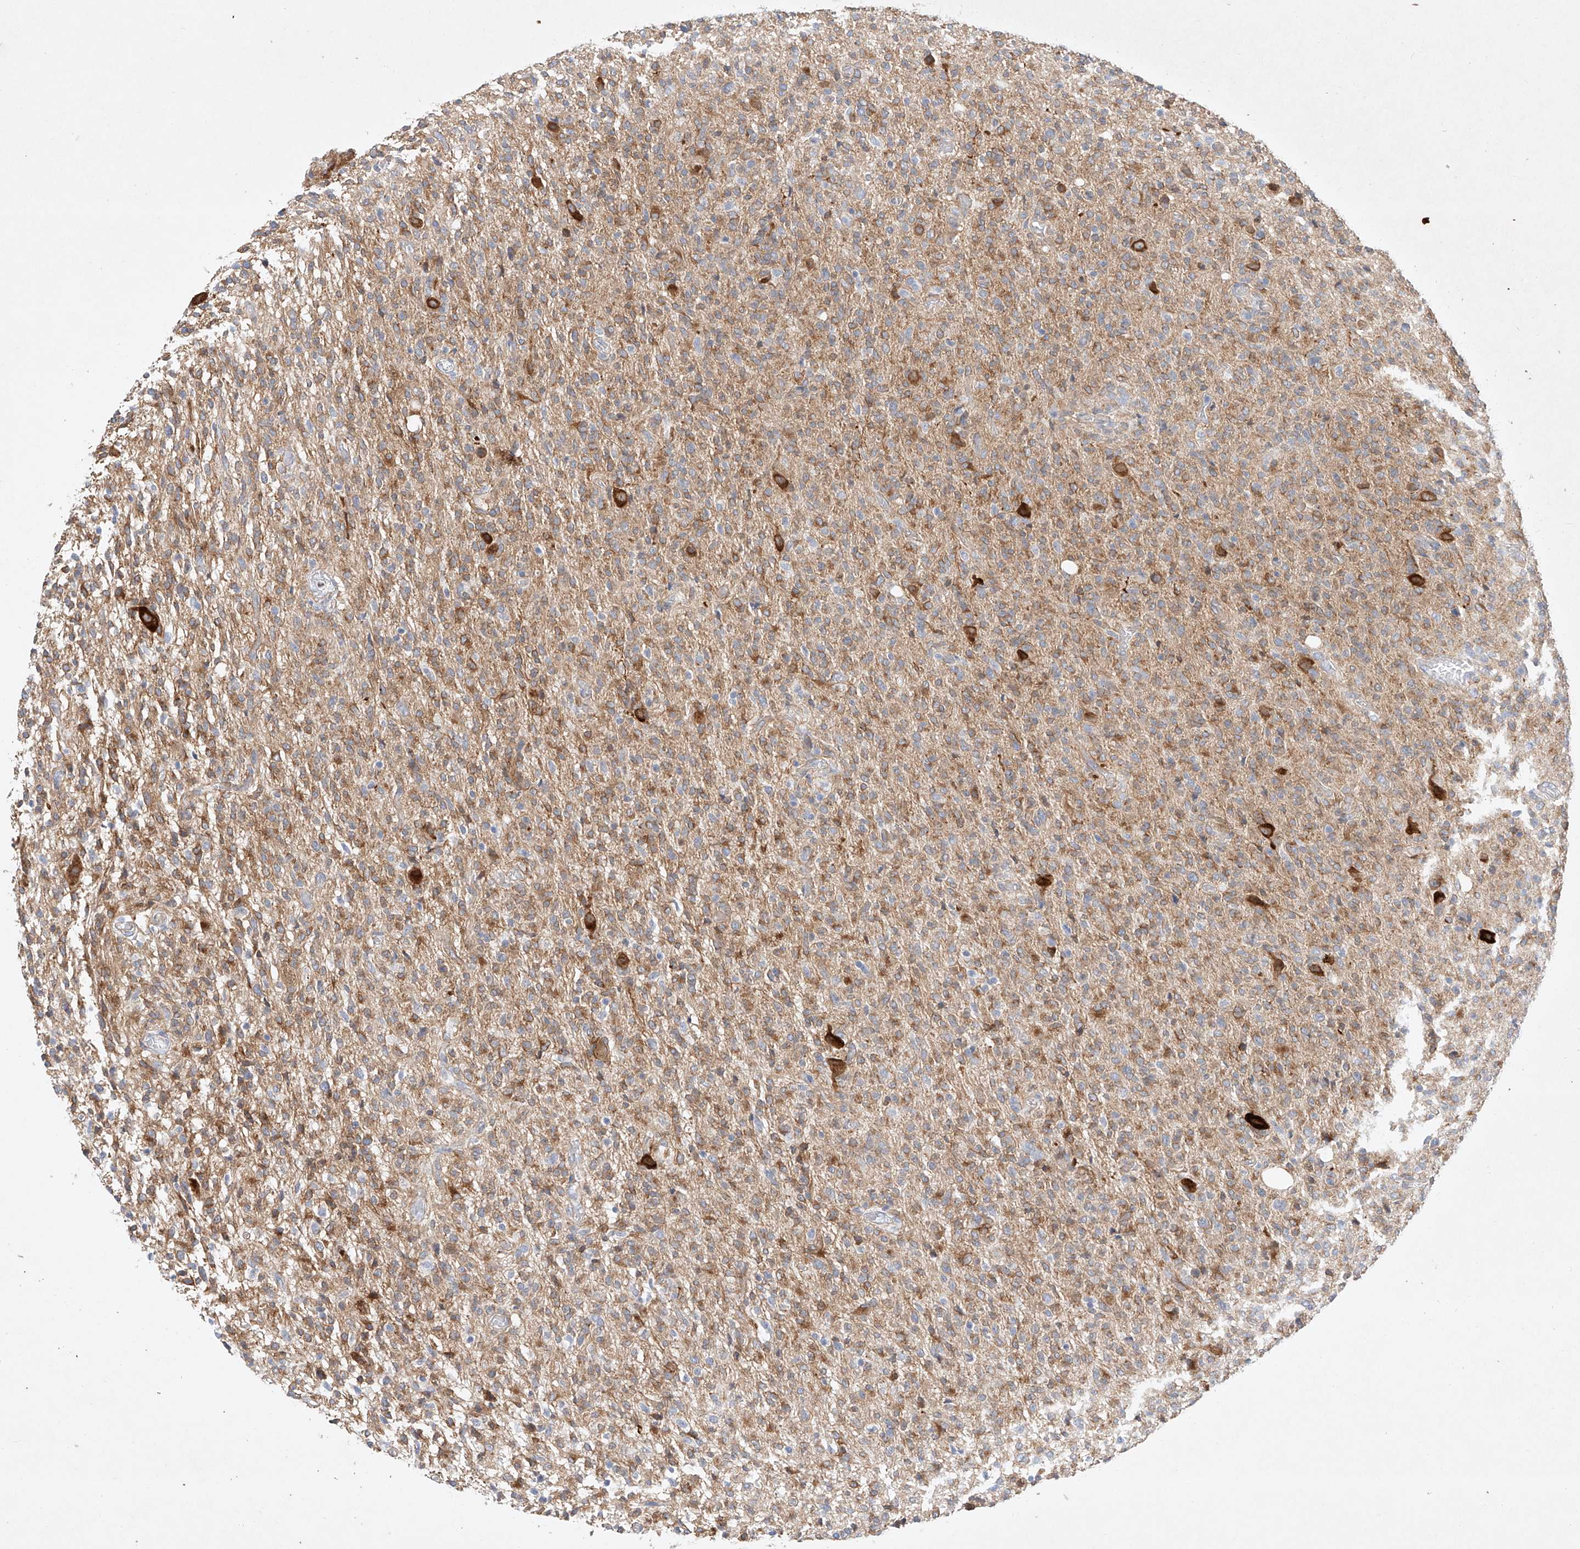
{"staining": {"intensity": "moderate", "quantity": ">75%", "location": "cytoplasmic/membranous"}, "tissue": "glioma", "cell_type": "Tumor cells", "image_type": "cancer", "snomed": [{"axis": "morphology", "description": "Glioma, malignant, High grade"}, {"axis": "topography", "description": "Brain"}], "caption": "IHC image of malignant glioma (high-grade) stained for a protein (brown), which displays medium levels of moderate cytoplasmic/membranous staining in approximately >75% of tumor cells.", "gene": "REEP2", "patient": {"sex": "female", "age": 57}}